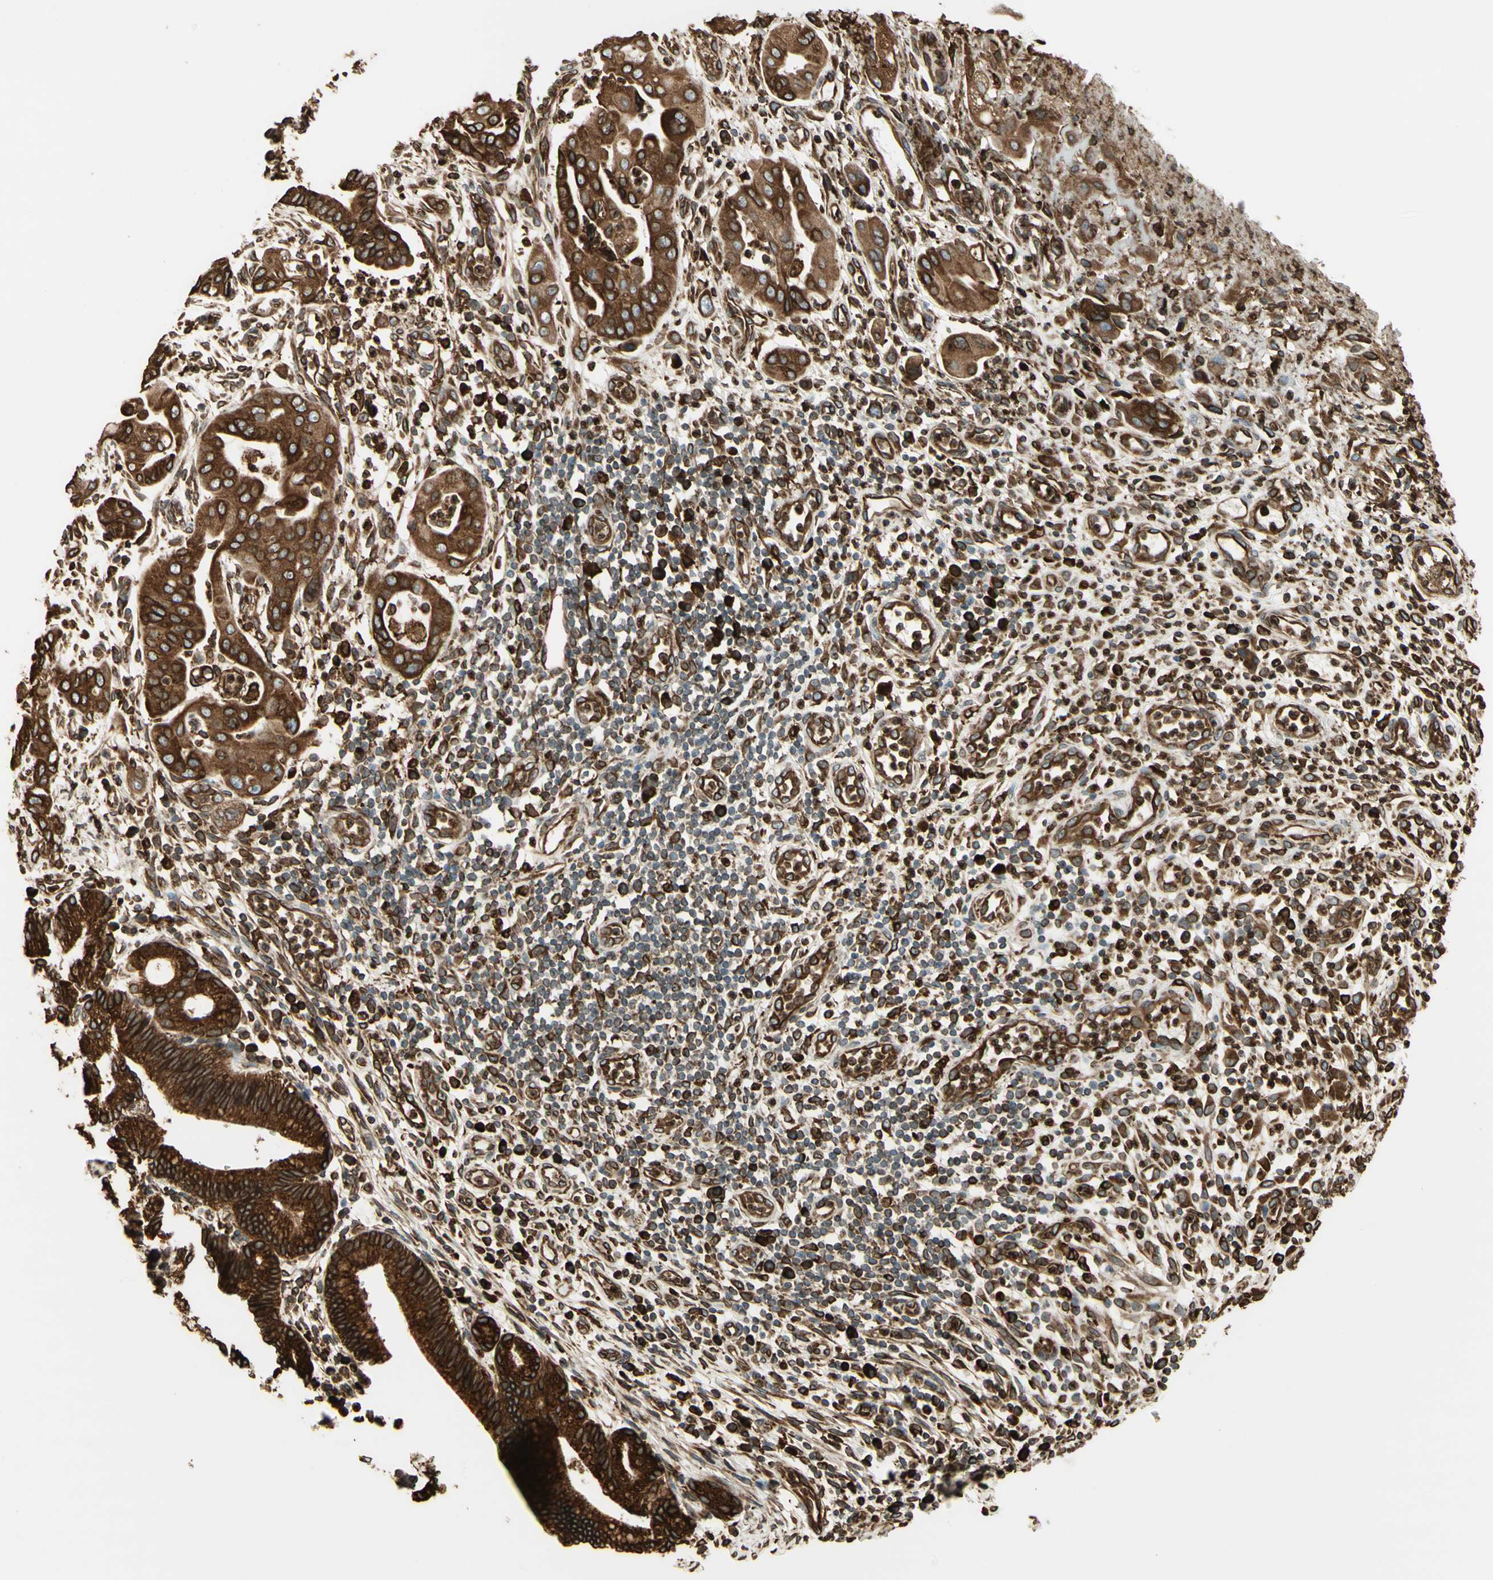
{"staining": {"intensity": "strong", "quantity": ">75%", "location": "cytoplasmic/membranous"}, "tissue": "pancreatic cancer", "cell_type": "Tumor cells", "image_type": "cancer", "snomed": [{"axis": "morphology", "description": "Adenocarcinoma, NOS"}, {"axis": "topography", "description": "Pancreas"}], "caption": "Human pancreatic adenocarcinoma stained with a protein marker shows strong staining in tumor cells.", "gene": "CANX", "patient": {"sex": "female", "age": 75}}